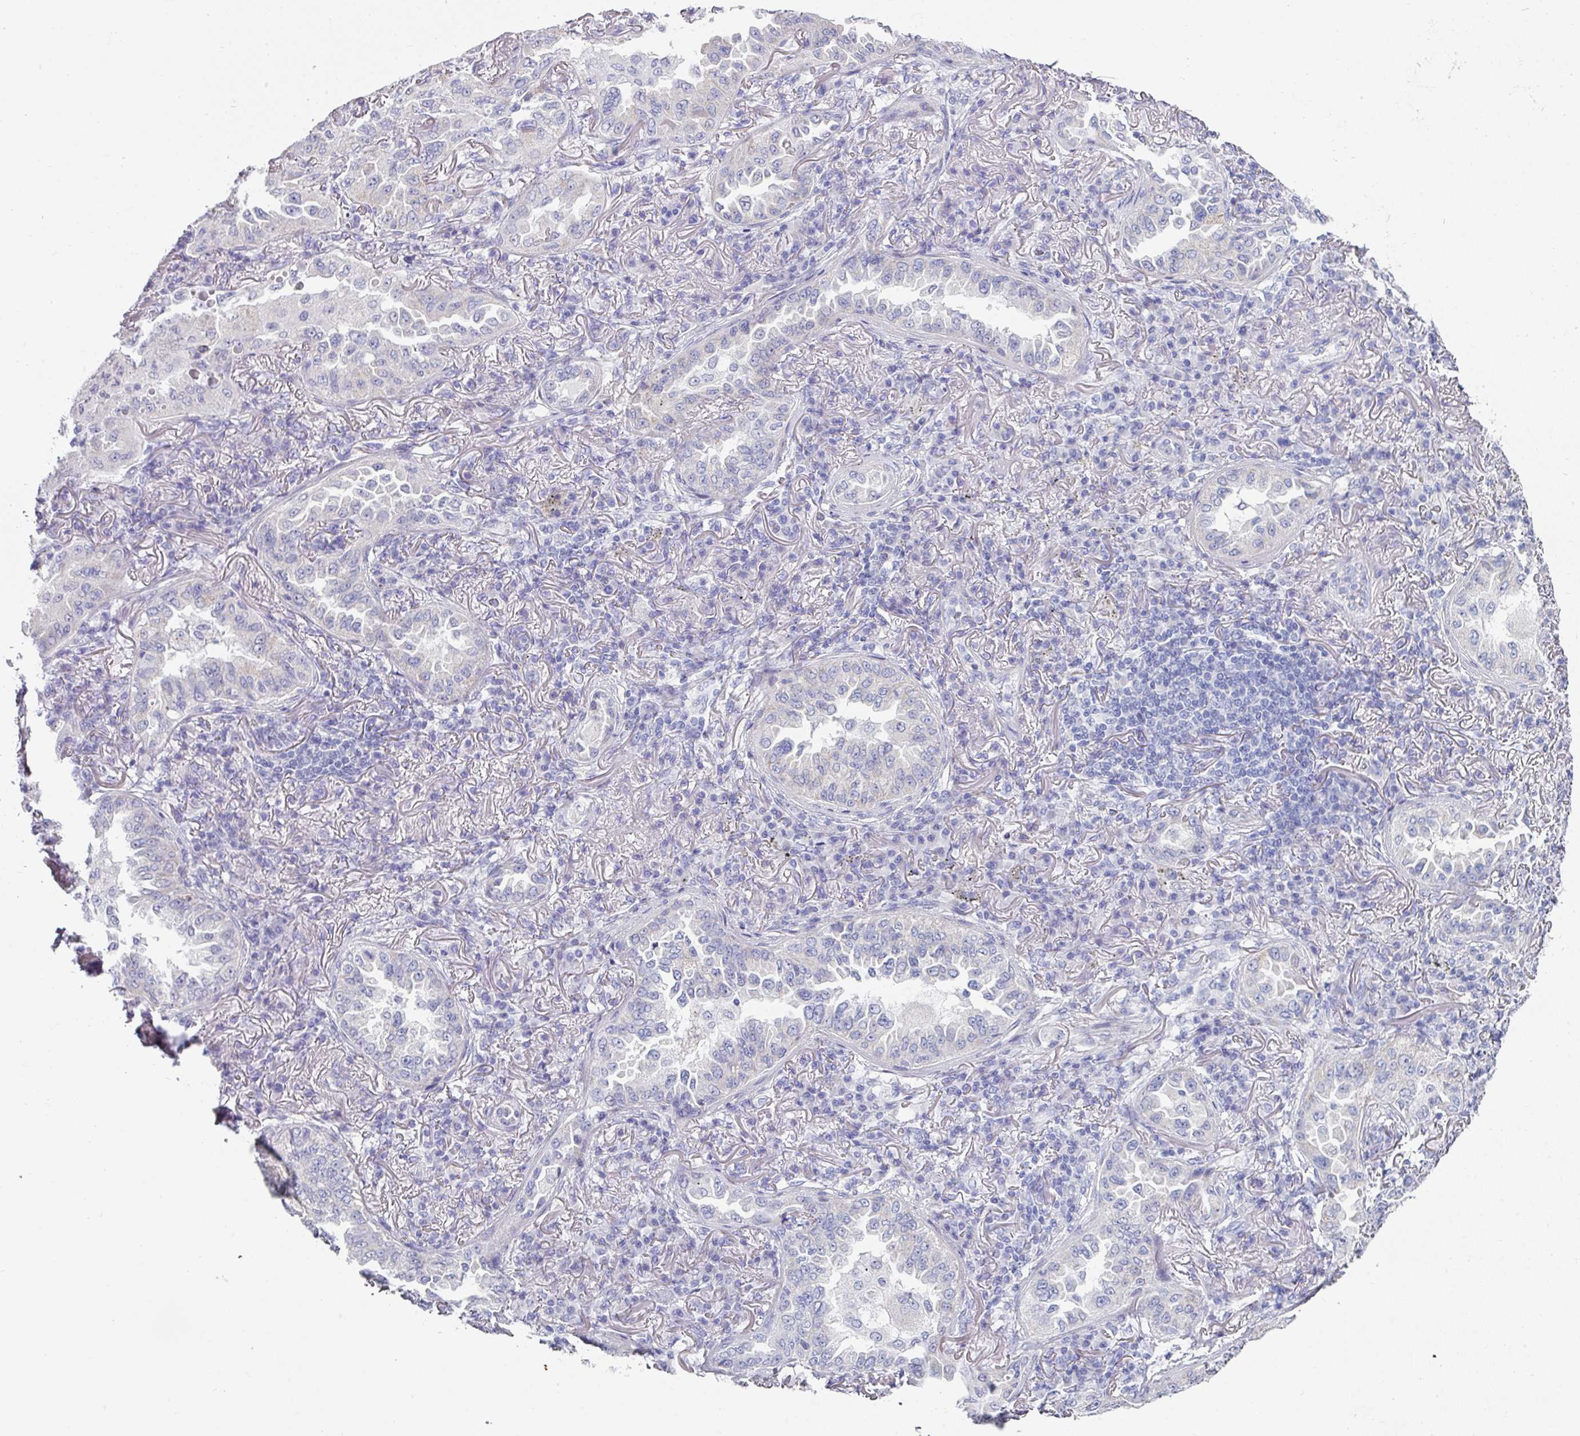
{"staining": {"intensity": "negative", "quantity": "none", "location": "none"}, "tissue": "lung cancer", "cell_type": "Tumor cells", "image_type": "cancer", "snomed": [{"axis": "morphology", "description": "Adenocarcinoma, NOS"}, {"axis": "topography", "description": "Lung"}], "caption": "This is an IHC histopathology image of adenocarcinoma (lung). There is no staining in tumor cells.", "gene": "SETBP1", "patient": {"sex": "female", "age": 69}}